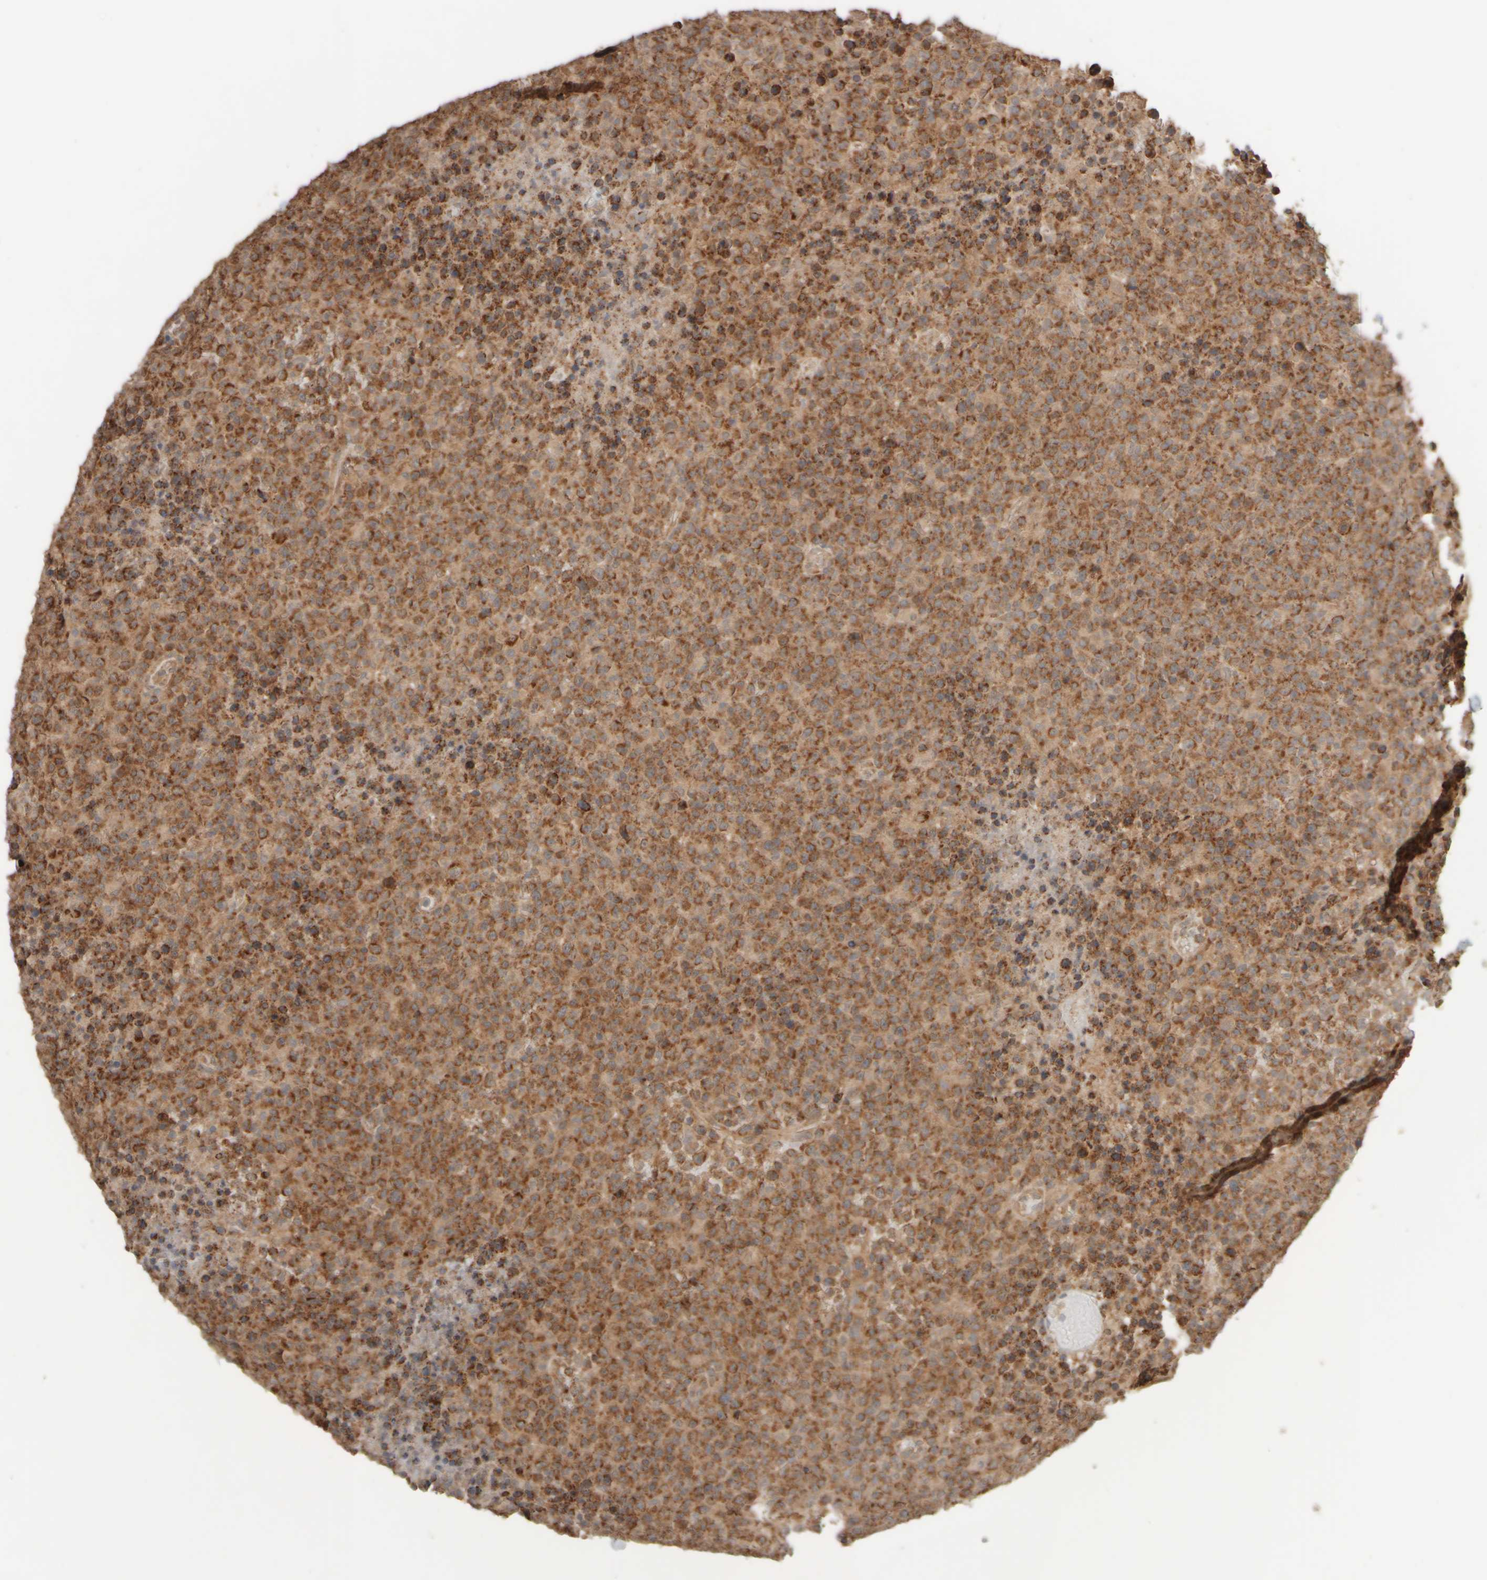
{"staining": {"intensity": "strong", "quantity": ">75%", "location": "cytoplasmic/membranous"}, "tissue": "lymphoma", "cell_type": "Tumor cells", "image_type": "cancer", "snomed": [{"axis": "morphology", "description": "Malignant lymphoma, non-Hodgkin's type, High grade"}, {"axis": "topography", "description": "Lymph node"}], "caption": "DAB immunohistochemical staining of lymphoma reveals strong cytoplasmic/membranous protein staining in approximately >75% of tumor cells. (Stains: DAB in brown, nuclei in blue, Microscopy: brightfield microscopy at high magnification).", "gene": "EIF2B3", "patient": {"sex": "male", "age": 13}}